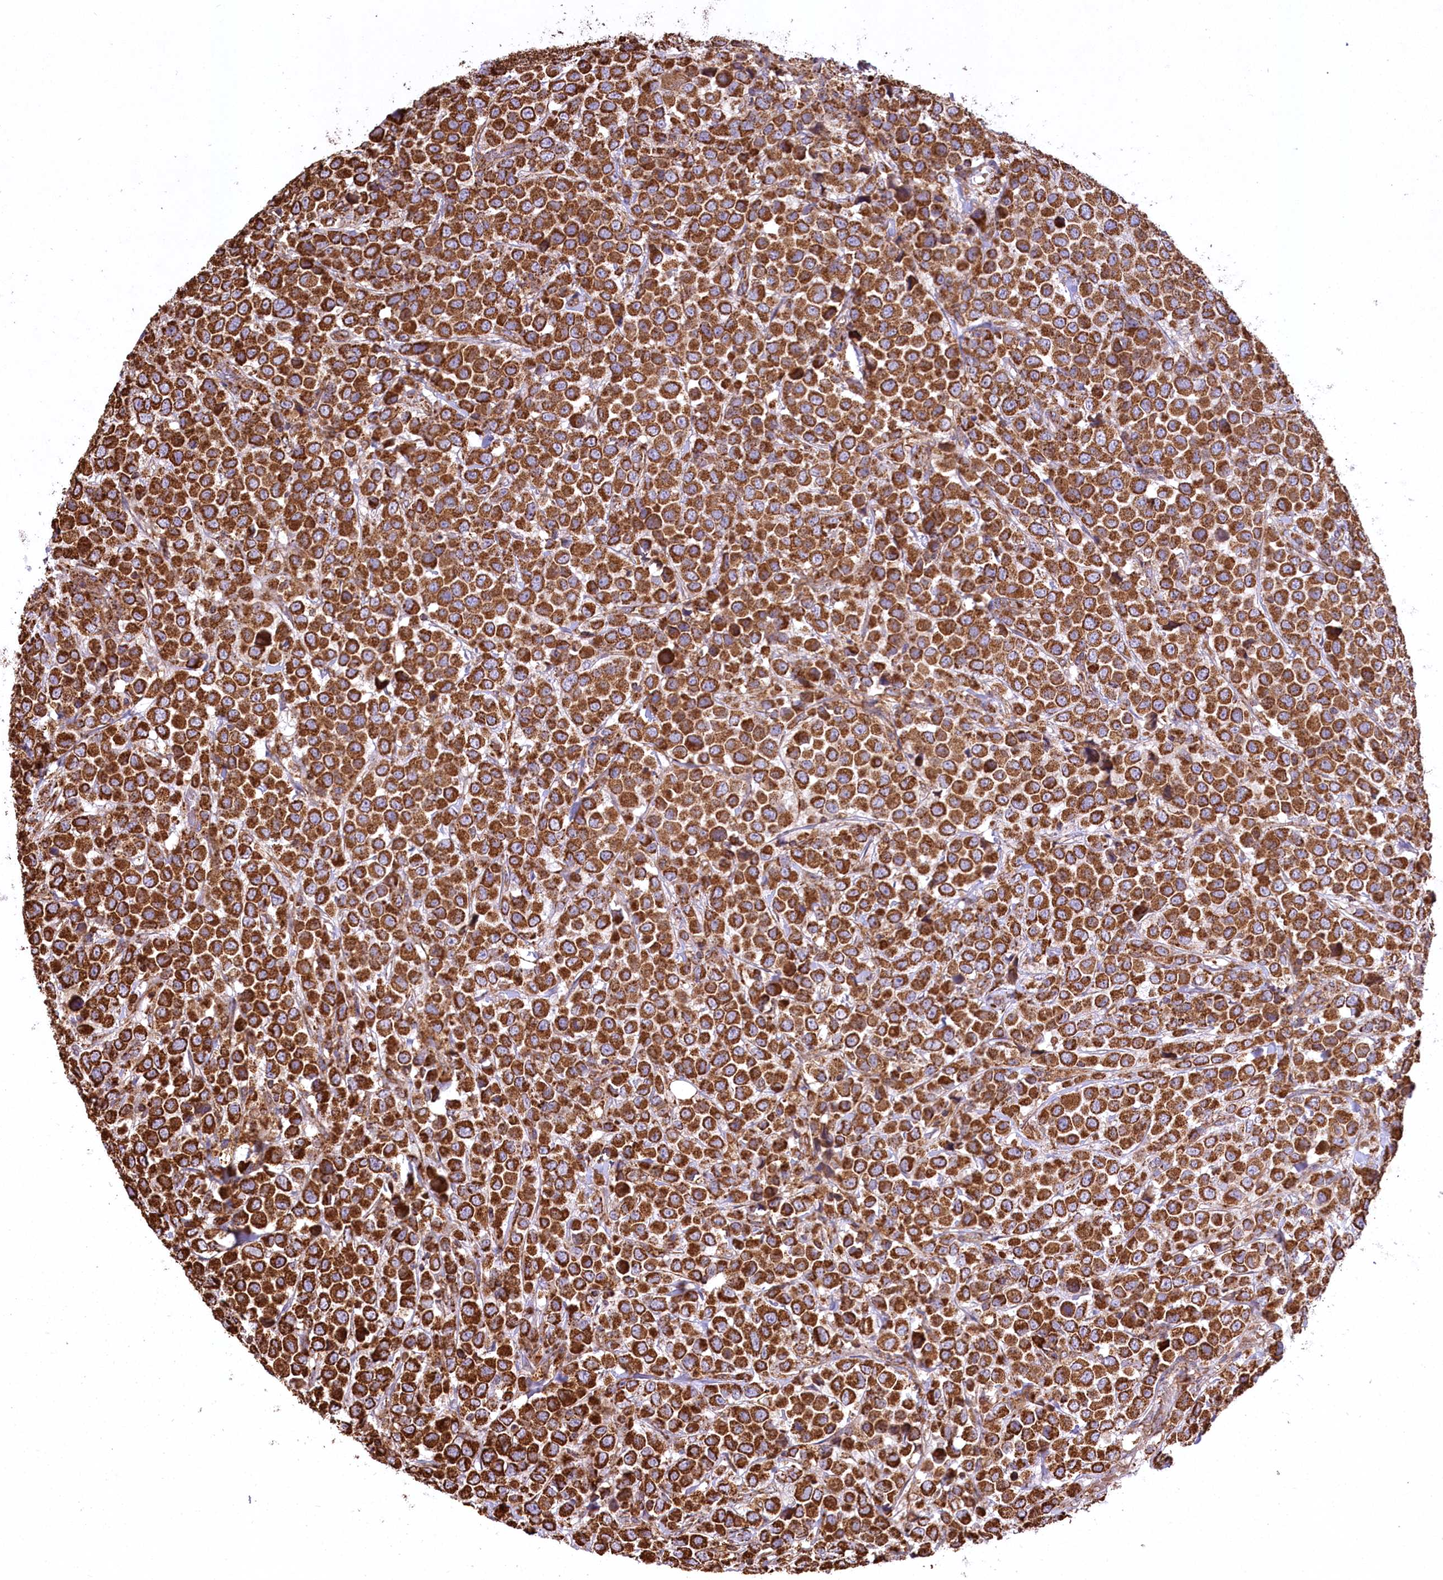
{"staining": {"intensity": "strong", "quantity": ">75%", "location": "cytoplasmic/membranous"}, "tissue": "breast cancer", "cell_type": "Tumor cells", "image_type": "cancer", "snomed": [{"axis": "morphology", "description": "Duct carcinoma"}, {"axis": "topography", "description": "Breast"}], "caption": "Immunohistochemistry (IHC) of breast infiltrating ductal carcinoma displays high levels of strong cytoplasmic/membranous expression in about >75% of tumor cells. (brown staining indicates protein expression, while blue staining denotes nuclei).", "gene": "CARD19", "patient": {"sex": "female", "age": 61}}